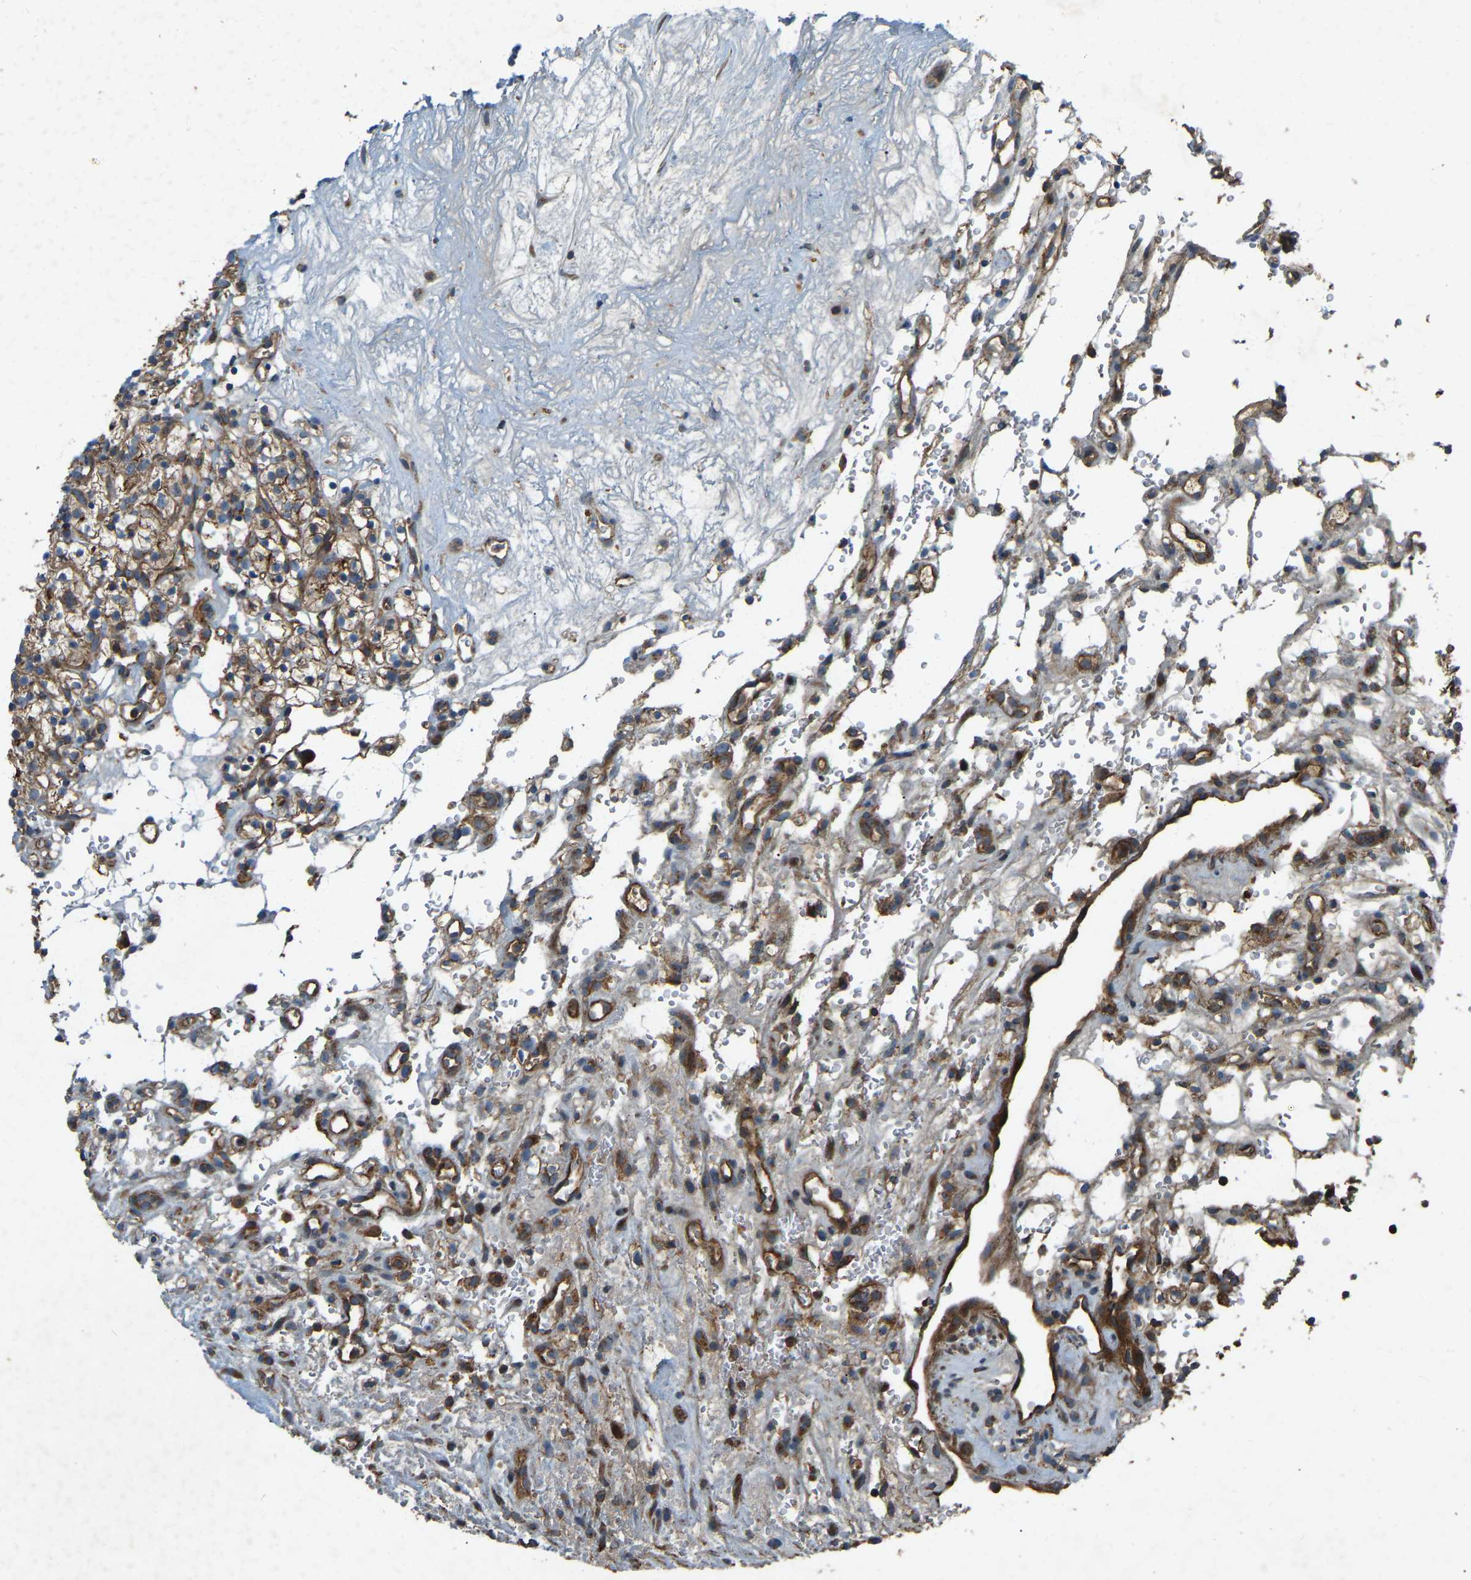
{"staining": {"intensity": "moderate", "quantity": "25%-75%", "location": "cytoplasmic/membranous"}, "tissue": "renal cancer", "cell_type": "Tumor cells", "image_type": "cancer", "snomed": [{"axis": "morphology", "description": "Adenocarcinoma, NOS"}, {"axis": "topography", "description": "Kidney"}], "caption": "High-power microscopy captured an IHC micrograph of renal cancer, revealing moderate cytoplasmic/membranous expression in approximately 25%-75% of tumor cells.", "gene": "SAMD9L", "patient": {"sex": "female", "age": 57}}